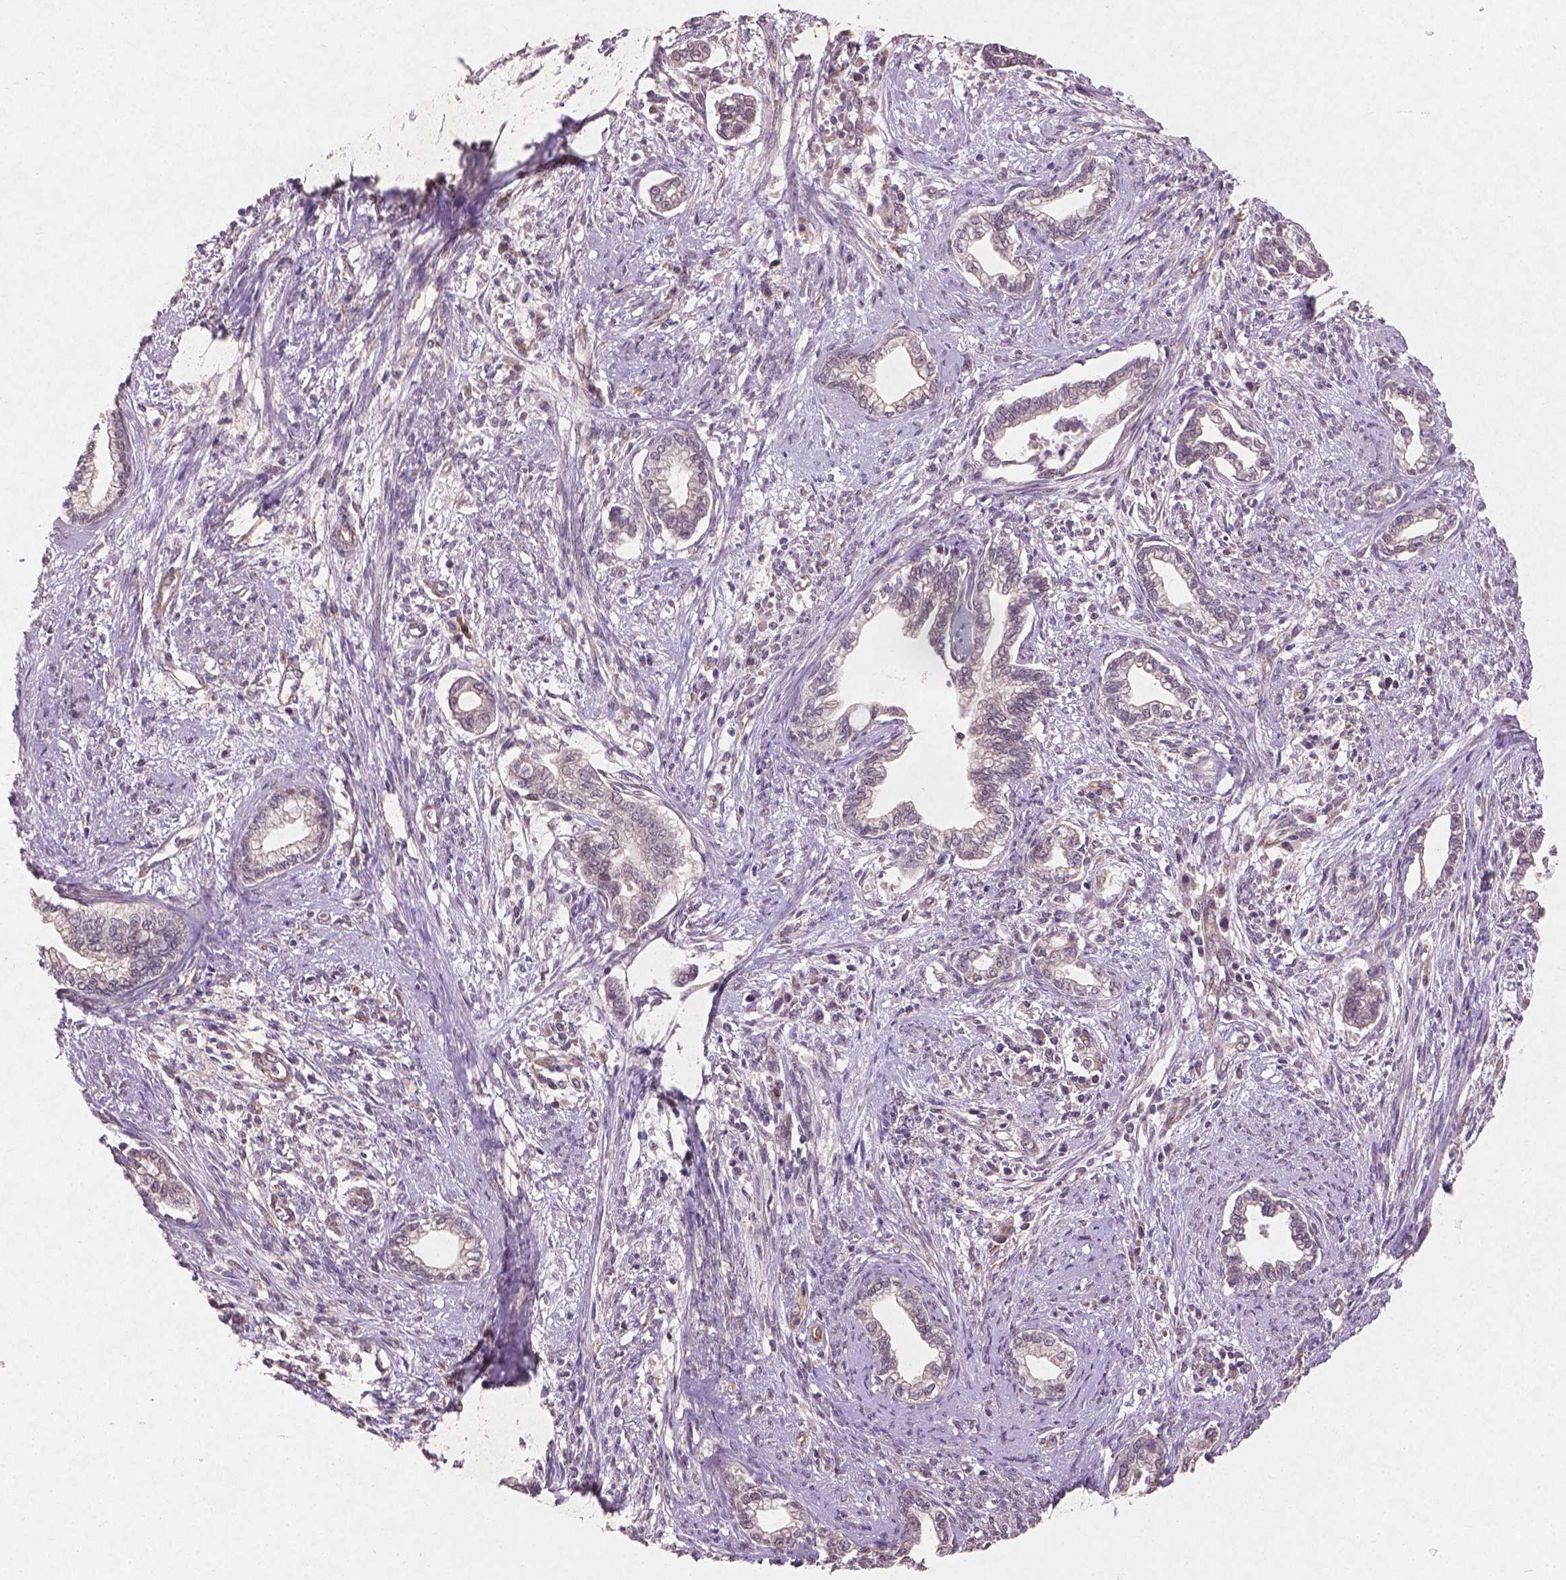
{"staining": {"intensity": "negative", "quantity": "none", "location": "none"}, "tissue": "cervical cancer", "cell_type": "Tumor cells", "image_type": "cancer", "snomed": [{"axis": "morphology", "description": "Adenocarcinoma, NOS"}, {"axis": "topography", "description": "Cervix"}], "caption": "This is a histopathology image of immunohistochemistry (IHC) staining of cervical cancer, which shows no expression in tumor cells.", "gene": "SMAD2", "patient": {"sex": "female", "age": 62}}